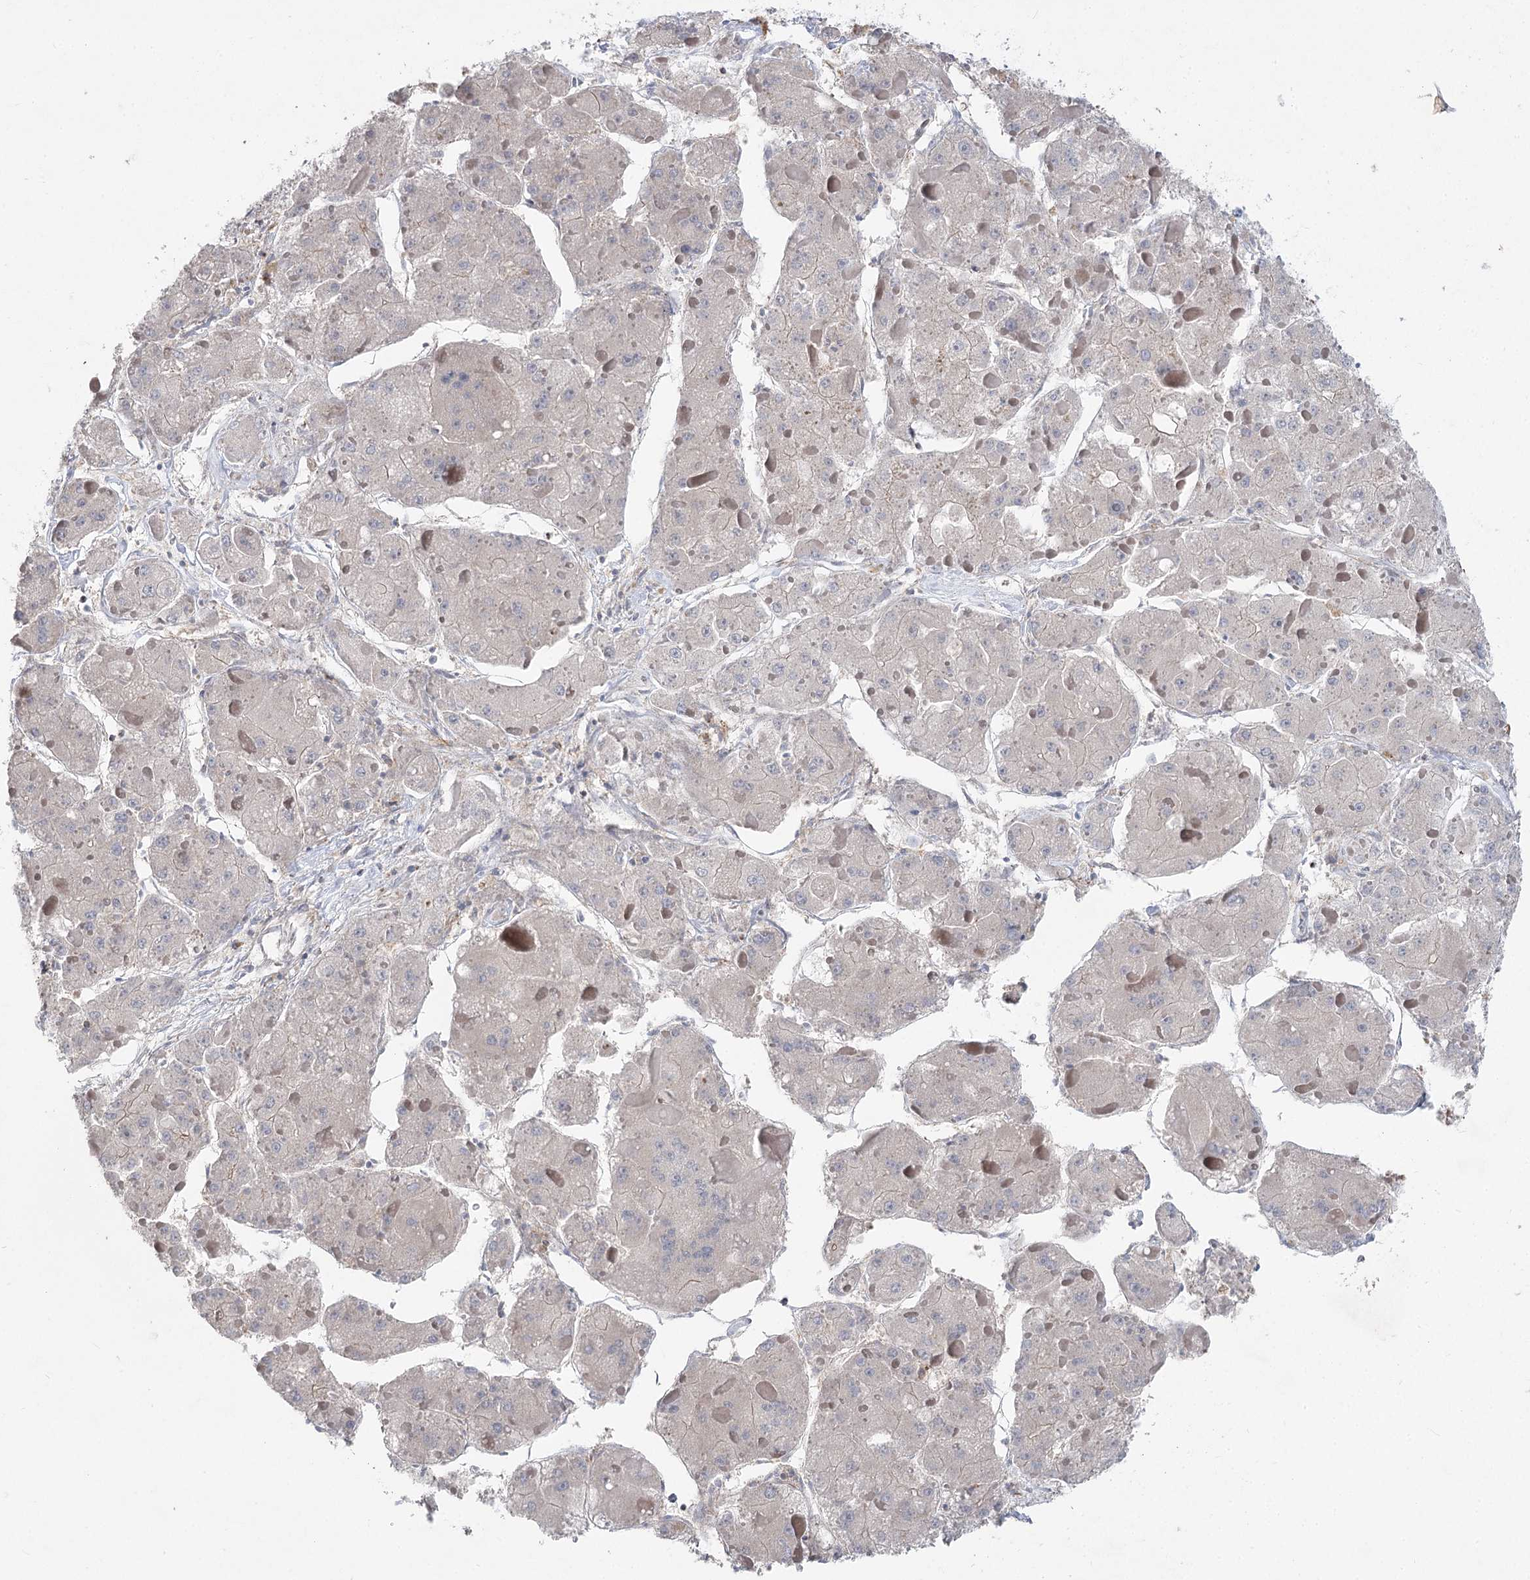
{"staining": {"intensity": "negative", "quantity": "none", "location": "none"}, "tissue": "liver cancer", "cell_type": "Tumor cells", "image_type": "cancer", "snomed": [{"axis": "morphology", "description": "Carcinoma, Hepatocellular, NOS"}, {"axis": "topography", "description": "Liver"}], "caption": "IHC of human liver cancer displays no positivity in tumor cells.", "gene": "SCN11A", "patient": {"sex": "female", "age": 73}}